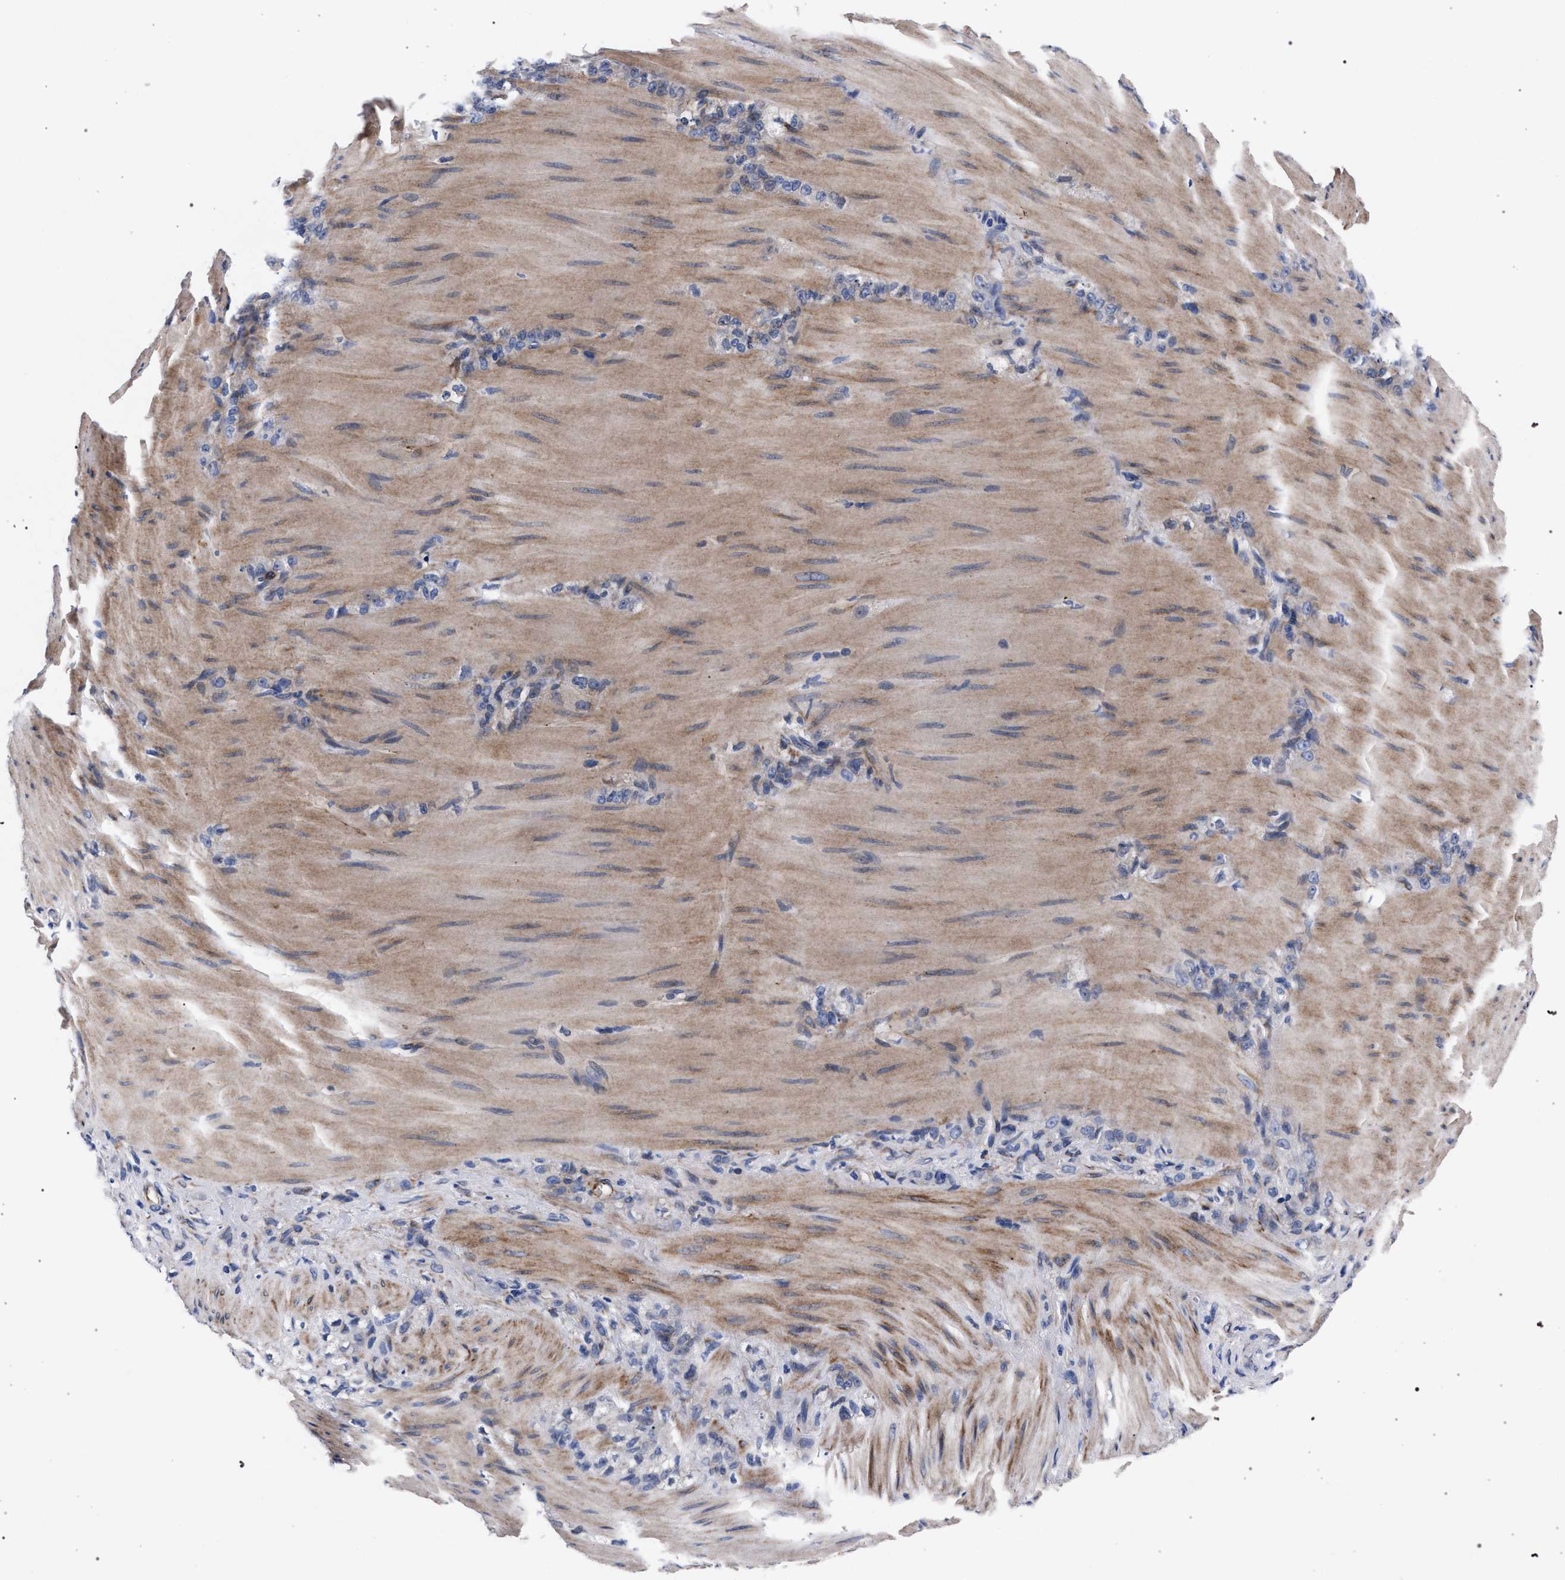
{"staining": {"intensity": "negative", "quantity": "none", "location": "none"}, "tissue": "stomach cancer", "cell_type": "Tumor cells", "image_type": "cancer", "snomed": [{"axis": "morphology", "description": "Normal tissue, NOS"}, {"axis": "morphology", "description": "Adenocarcinoma, NOS"}, {"axis": "topography", "description": "Stomach"}], "caption": "This is an immunohistochemistry micrograph of human adenocarcinoma (stomach). There is no positivity in tumor cells.", "gene": "ACOX1", "patient": {"sex": "male", "age": 82}}